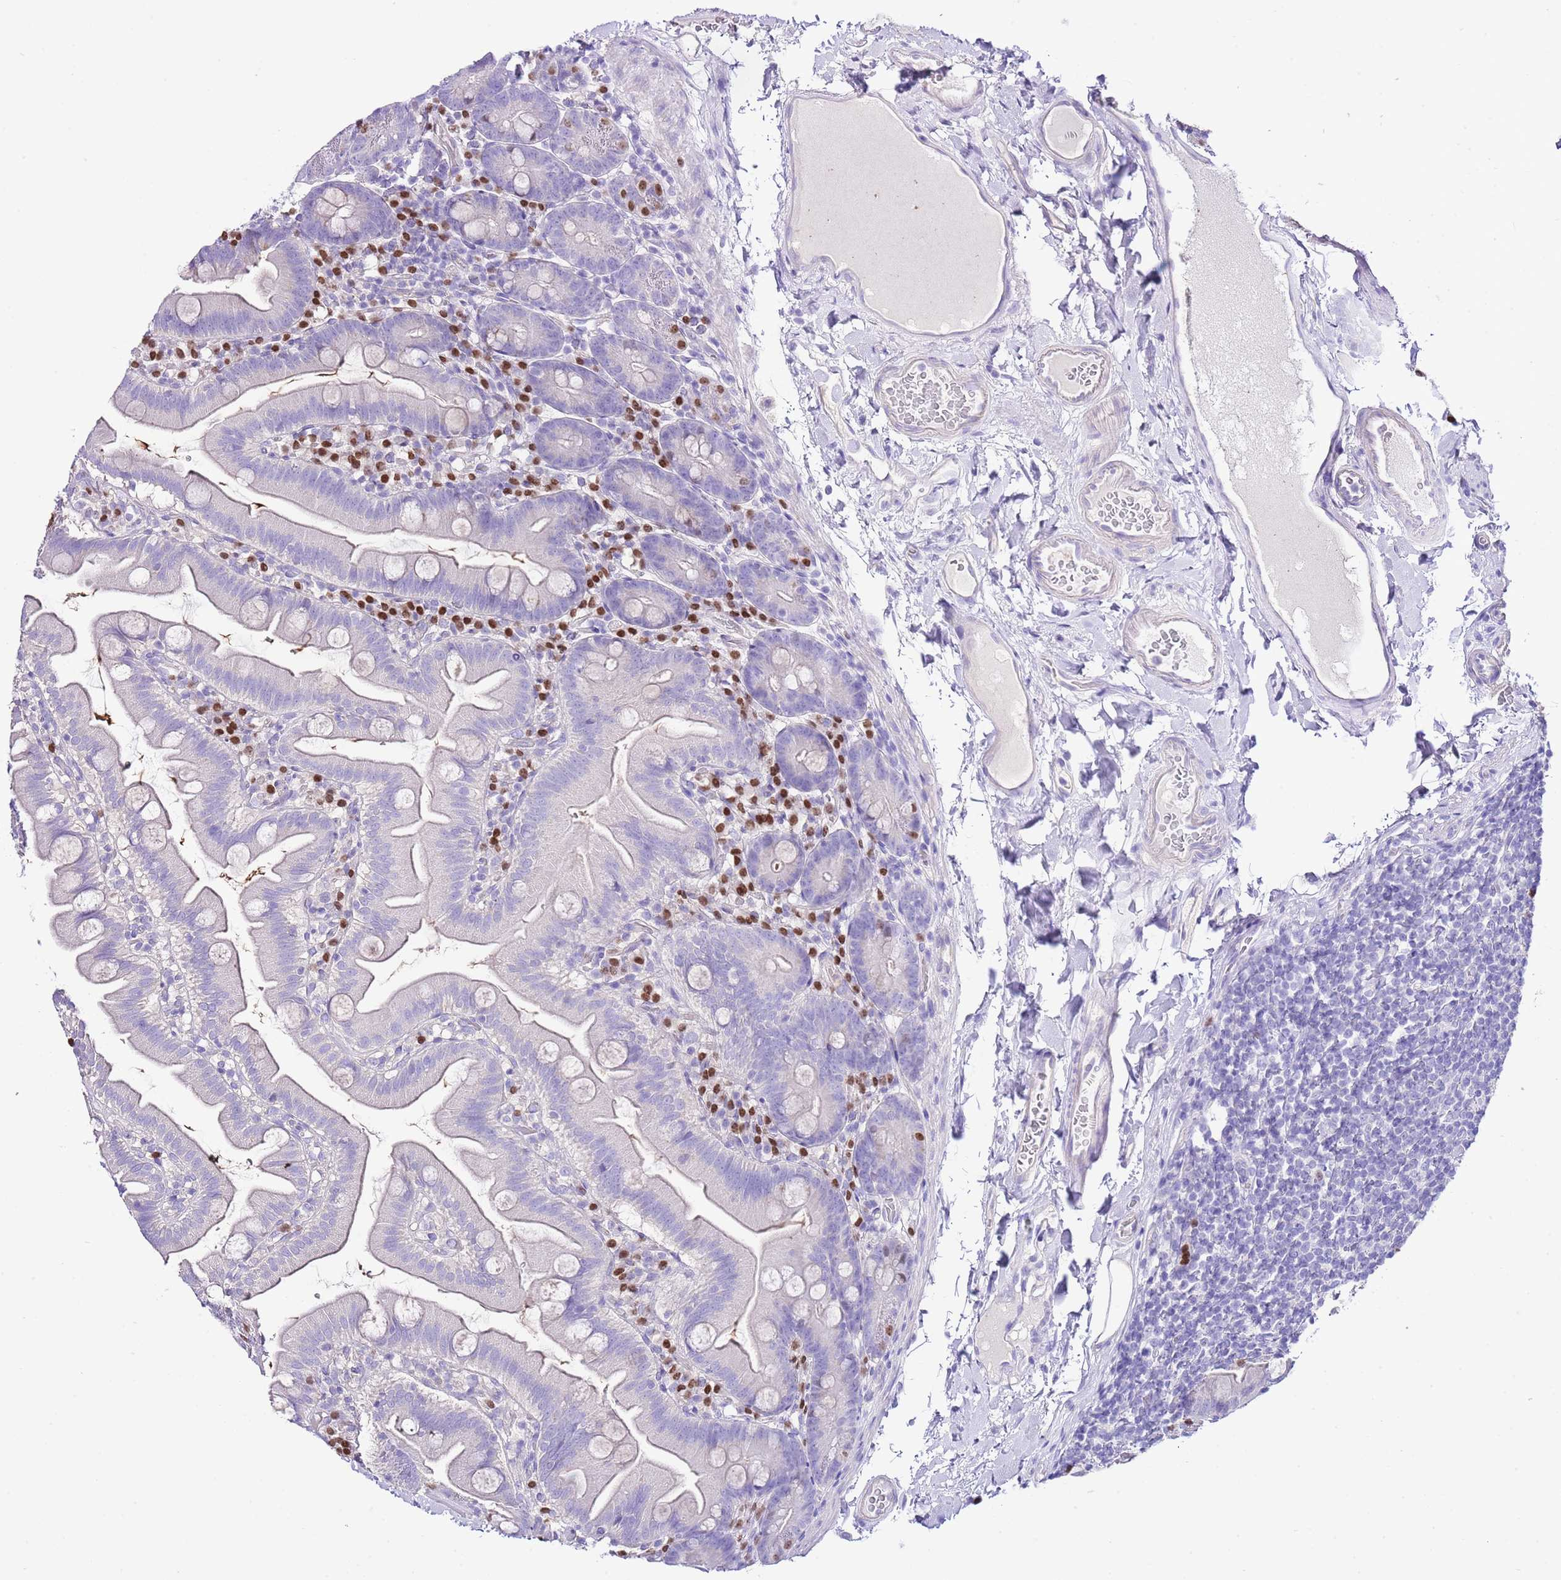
{"staining": {"intensity": "negative", "quantity": "none", "location": "none"}, "tissue": "small intestine", "cell_type": "Glandular cells", "image_type": "normal", "snomed": [{"axis": "morphology", "description": "Normal tissue, NOS"}, {"axis": "topography", "description": "Small intestine"}], "caption": "An immunohistochemistry (IHC) photomicrograph of normal small intestine is shown. There is no staining in glandular cells of small intestine. (IHC, brightfield microscopy, high magnification).", "gene": "BHLHA15", "patient": {"sex": "female", "age": 68}}